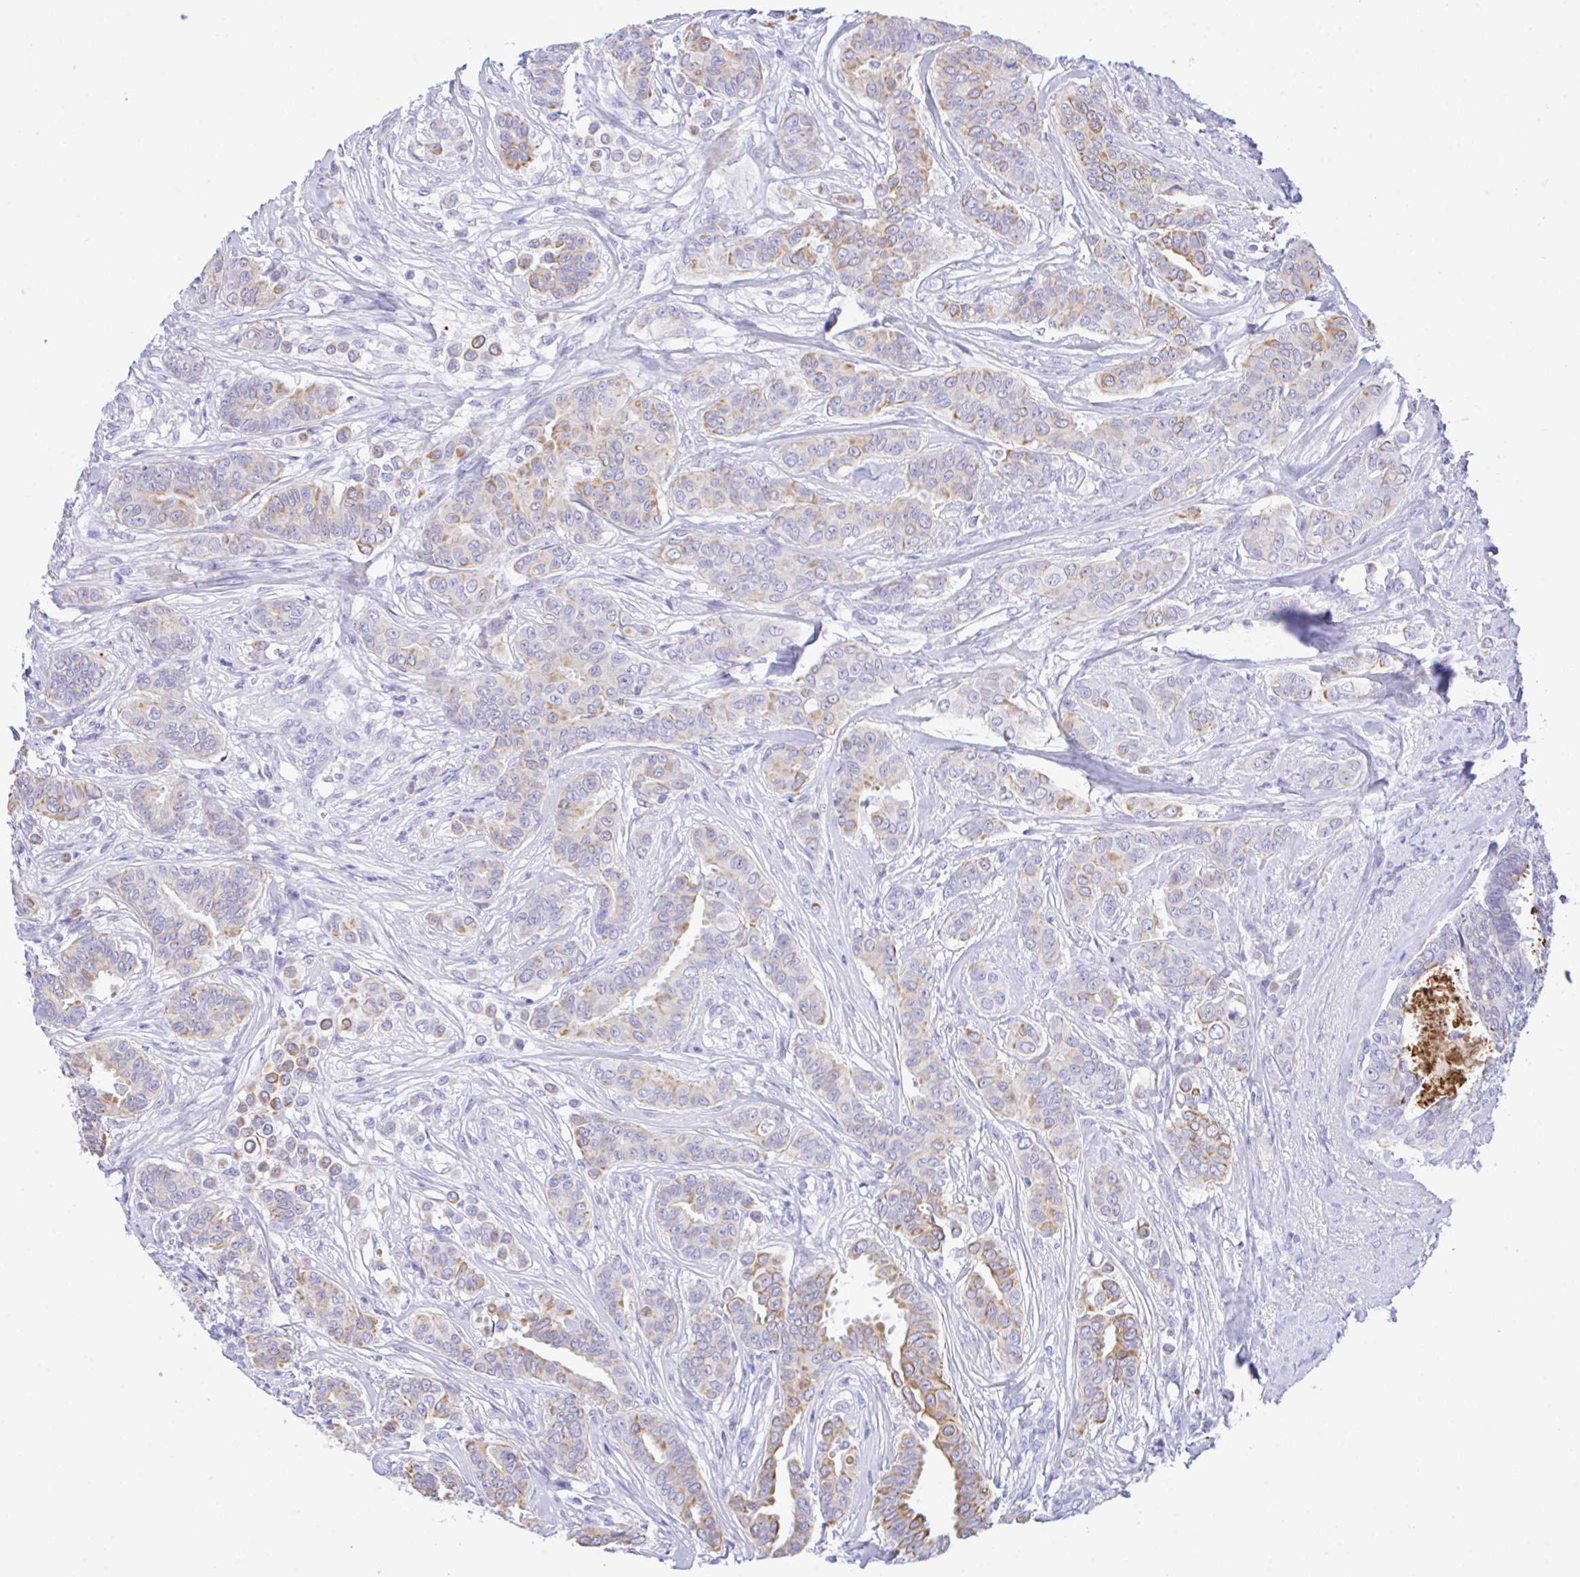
{"staining": {"intensity": "moderate", "quantity": "25%-75%", "location": "cytoplasmic/membranous"}, "tissue": "breast cancer", "cell_type": "Tumor cells", "image_type": "cancer", "snomed": [{"axis": "morphology", "description": "Duct carcinoma"}, {"axis": "topography", "description": "Breast"}], "caption": "A brown stain labels moderate cytoplasmic/membranous expression of a protein in human breast cancer tumor cells. (DAB IHC with brightfield microscopy, high magnification).", "gene": "ZNF221", "patient": {"sex": "female", "age": 45}}